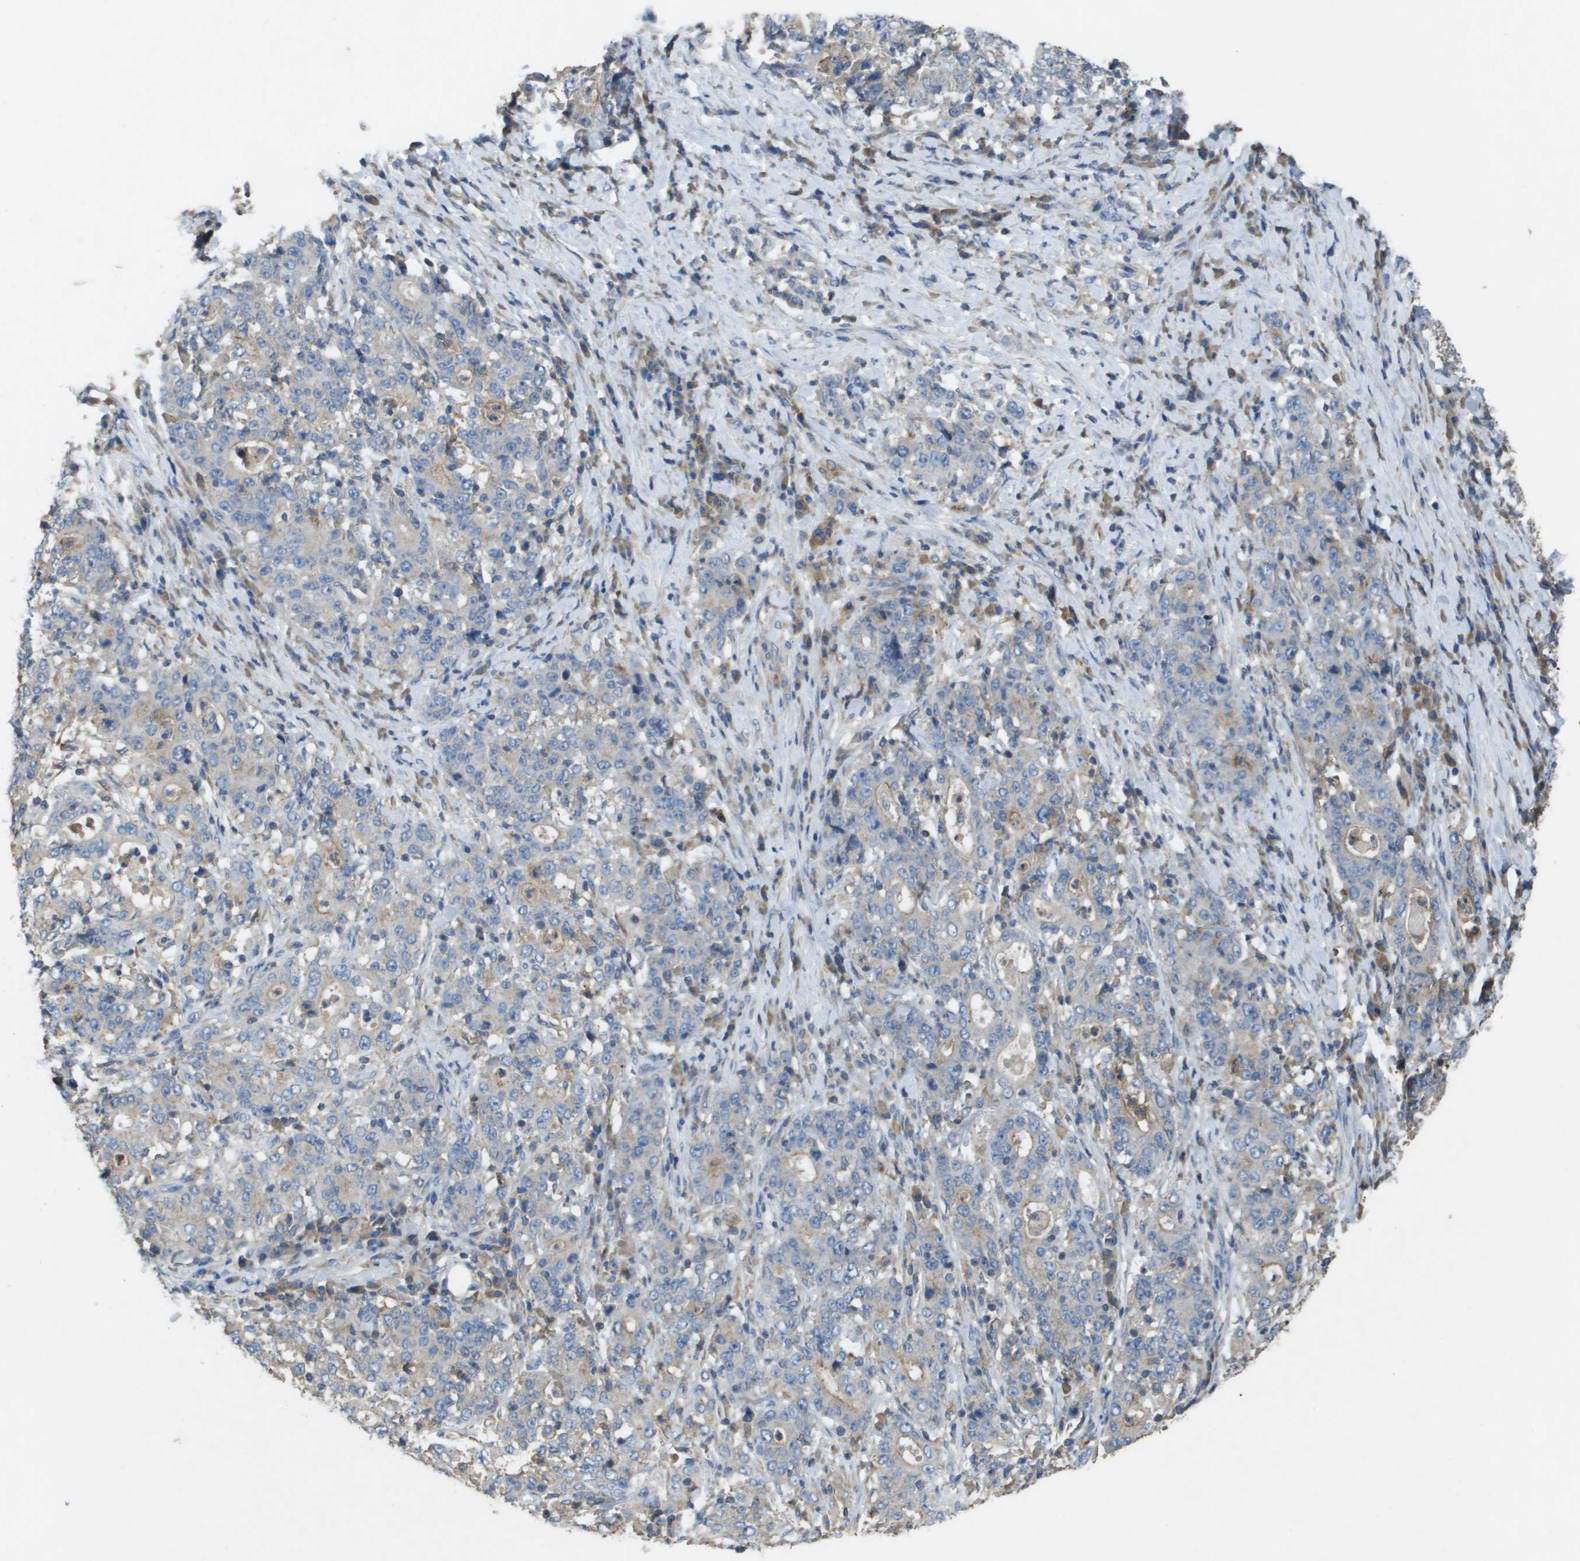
{"staining": {"intensity": "weak", "quantity": "<25%", "location": "cytoplasmic/membranous"}, "tissue": "stomach cancer", "cell_type": "Tumor cells", "image_type": "cancer", "snomed": [{"axis": "morphology", "description": "Normal tissue, NOS"}, {"axis": "morphology", "description": "Adenocarcinoma, NOS"}, {"axis": "topography", "description": "Stomach, upper"}, {"axis": "topography", "description": "Stomach"}], "caption": "Stomach cancer stained for a protein using IHC exhibits no staining tumor cells.", "gene": "CLCA4", "patient": {"sex": "male", "age": 59}}